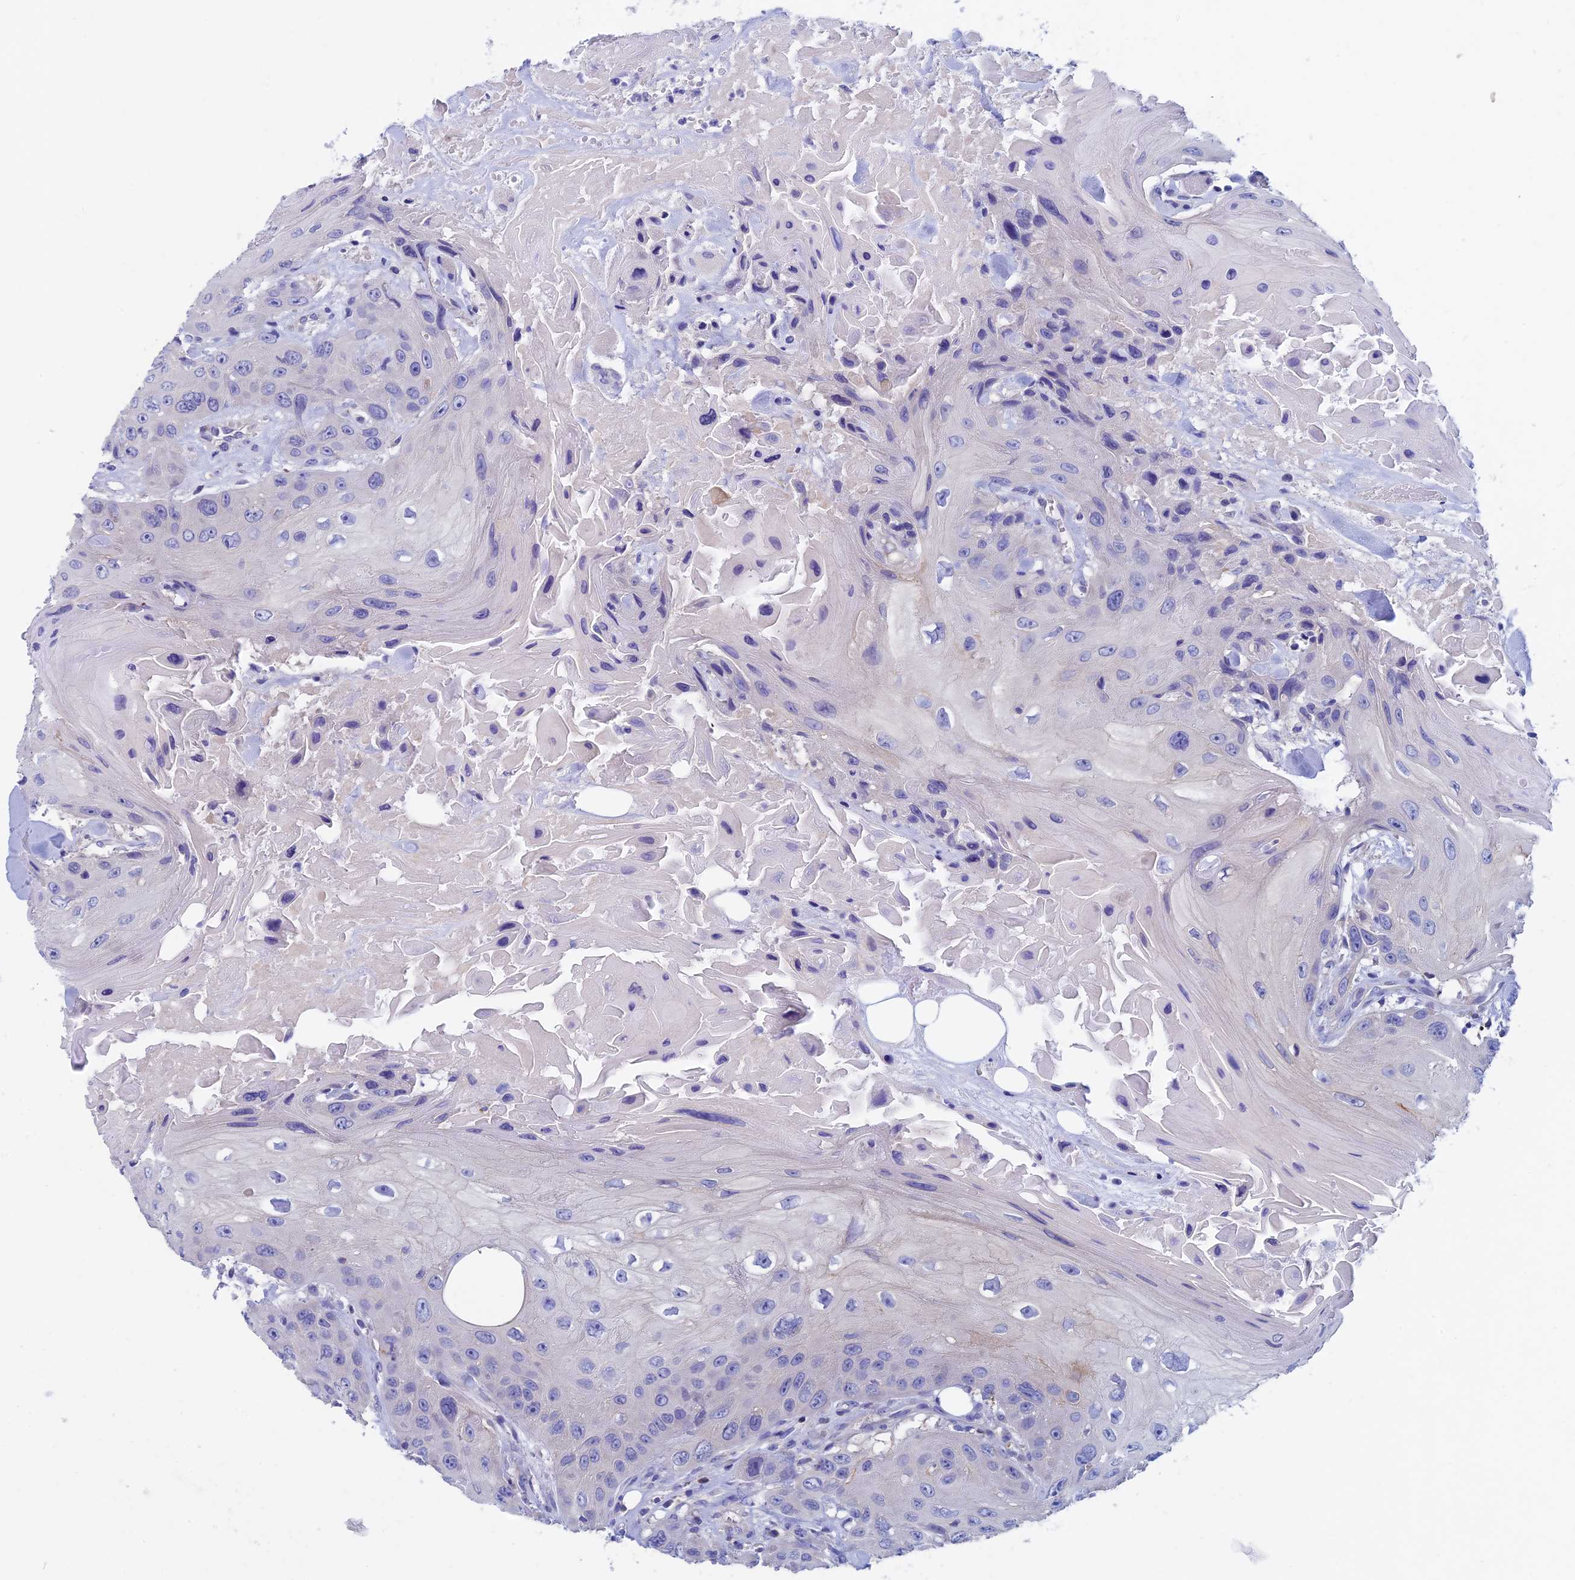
{"staining": {"intensity": "negative", "quantity": "none", "location": "none"}, "tissue": "head and neck cancer", "cell_type": "Tumor cells", "image_type": "cancer", "snomed": [{"axis": "morphology", "description": "Squamous cell carcinoma, NOS"}, {"axis": "topography", "description": "Head-Neck"}], "caption": "Immunohistochemistry (IHC) histopathology image of head and neck cancer stained for a protein (brown), which displays no positivity in tumor cells.", "gene": "SEPTIN1", "patient": {"sex": "male", "age": 81}}